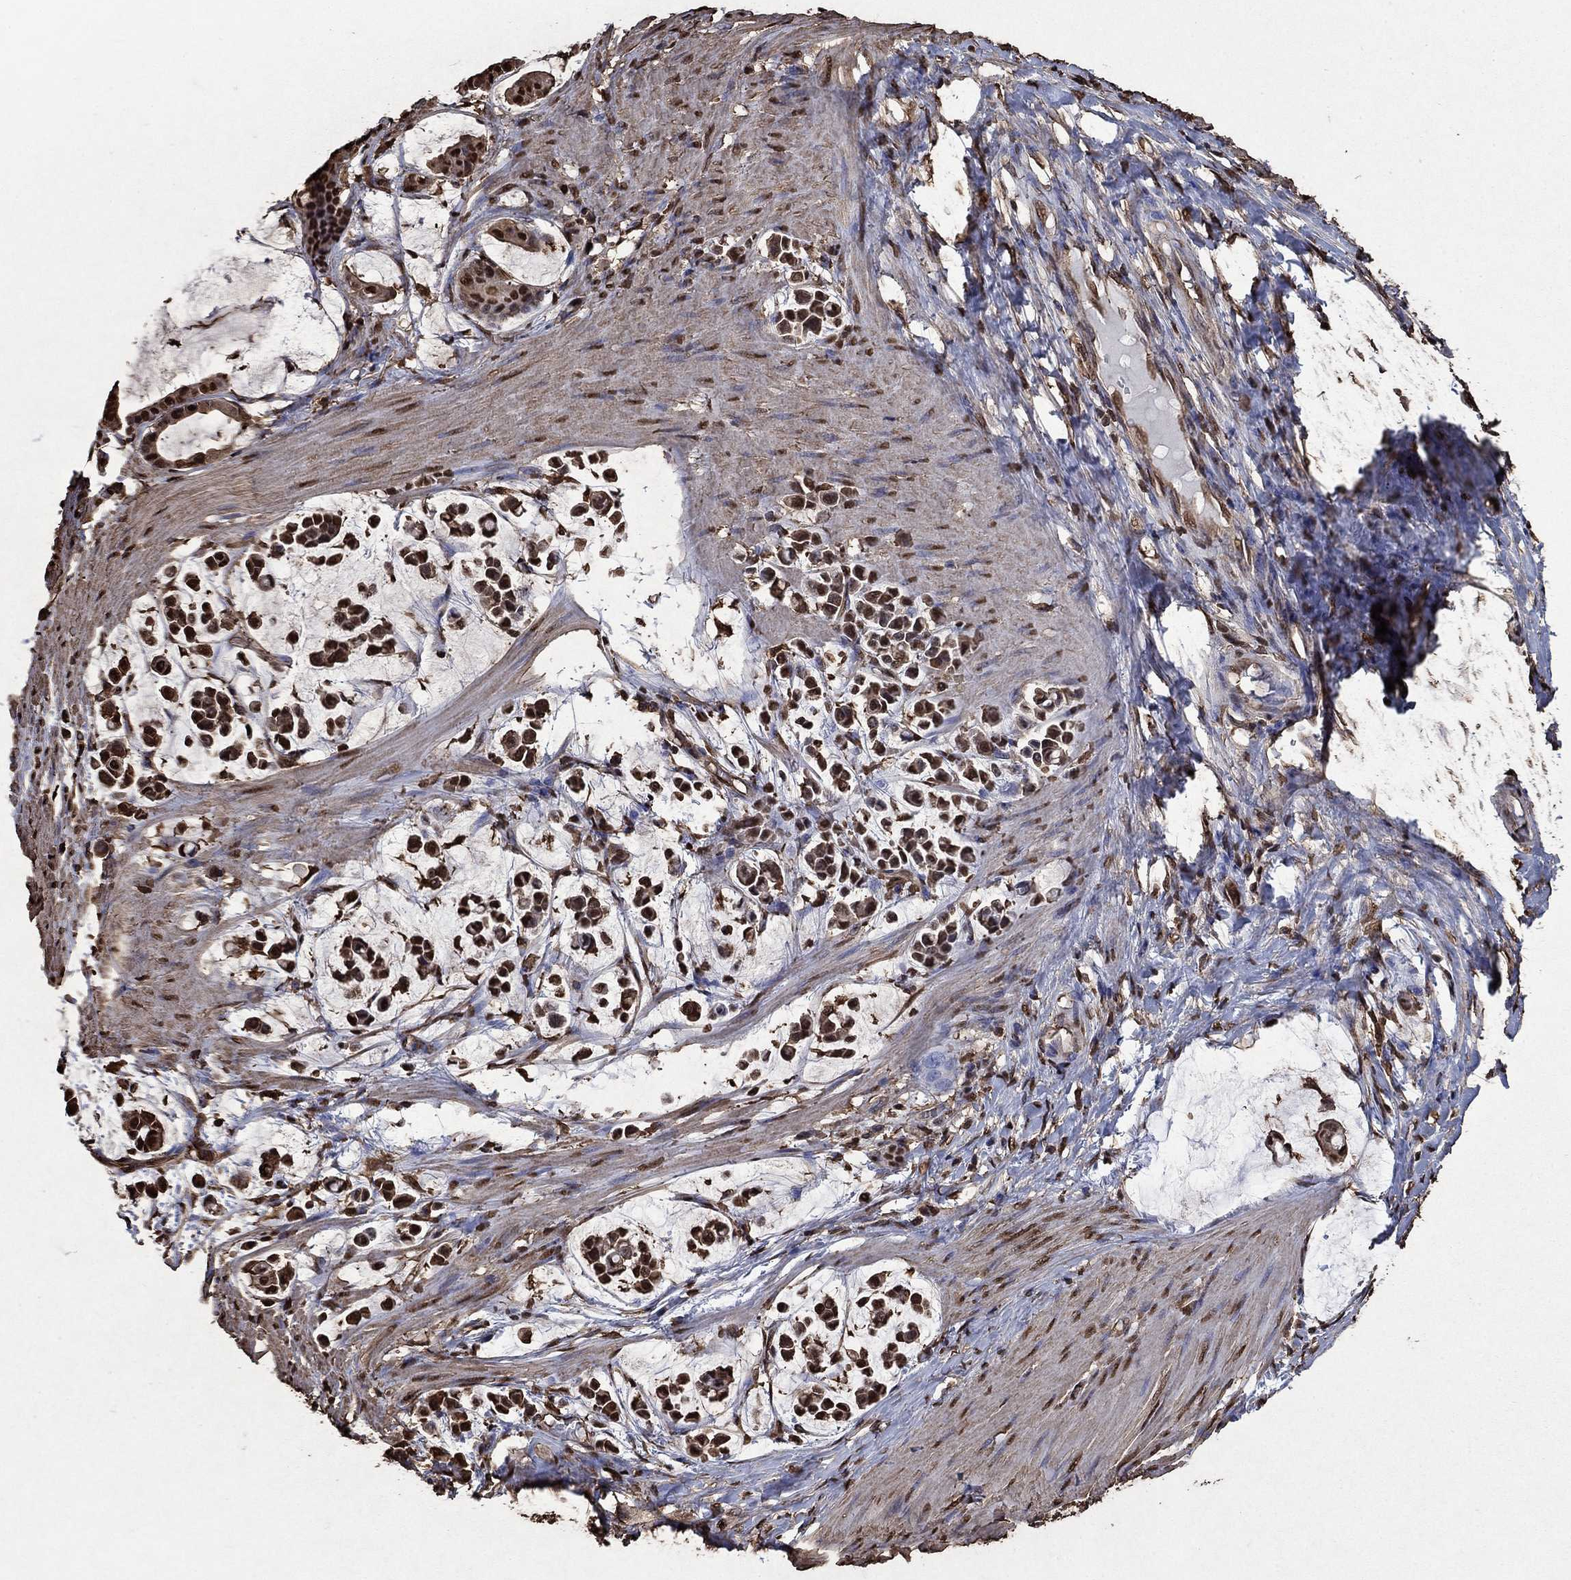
{"staining": {"intensity": "strong", "quantity": "25%-75%", "location": "cytoplasmic/membranous,nuclear"}, "tissue": "stomach cancer", "cell_type": "Tumor cells", "image_type": "cancer", "snomed": [{"axis": "morphology", "description": "Adenocarcinoma, NOS"}, {"axis": "topography", "description": "Stomach"}], "caption": "IHC of human stomach cancer (adenocarcinoma) shows high levels of strong cytoplasmic/membranous and nuclear positivity in about 25%-75% of tumor cells. Nuclei are stained in blue.", "gene": "GAPDH", "patient": {"sex": "male", "age": 82}}